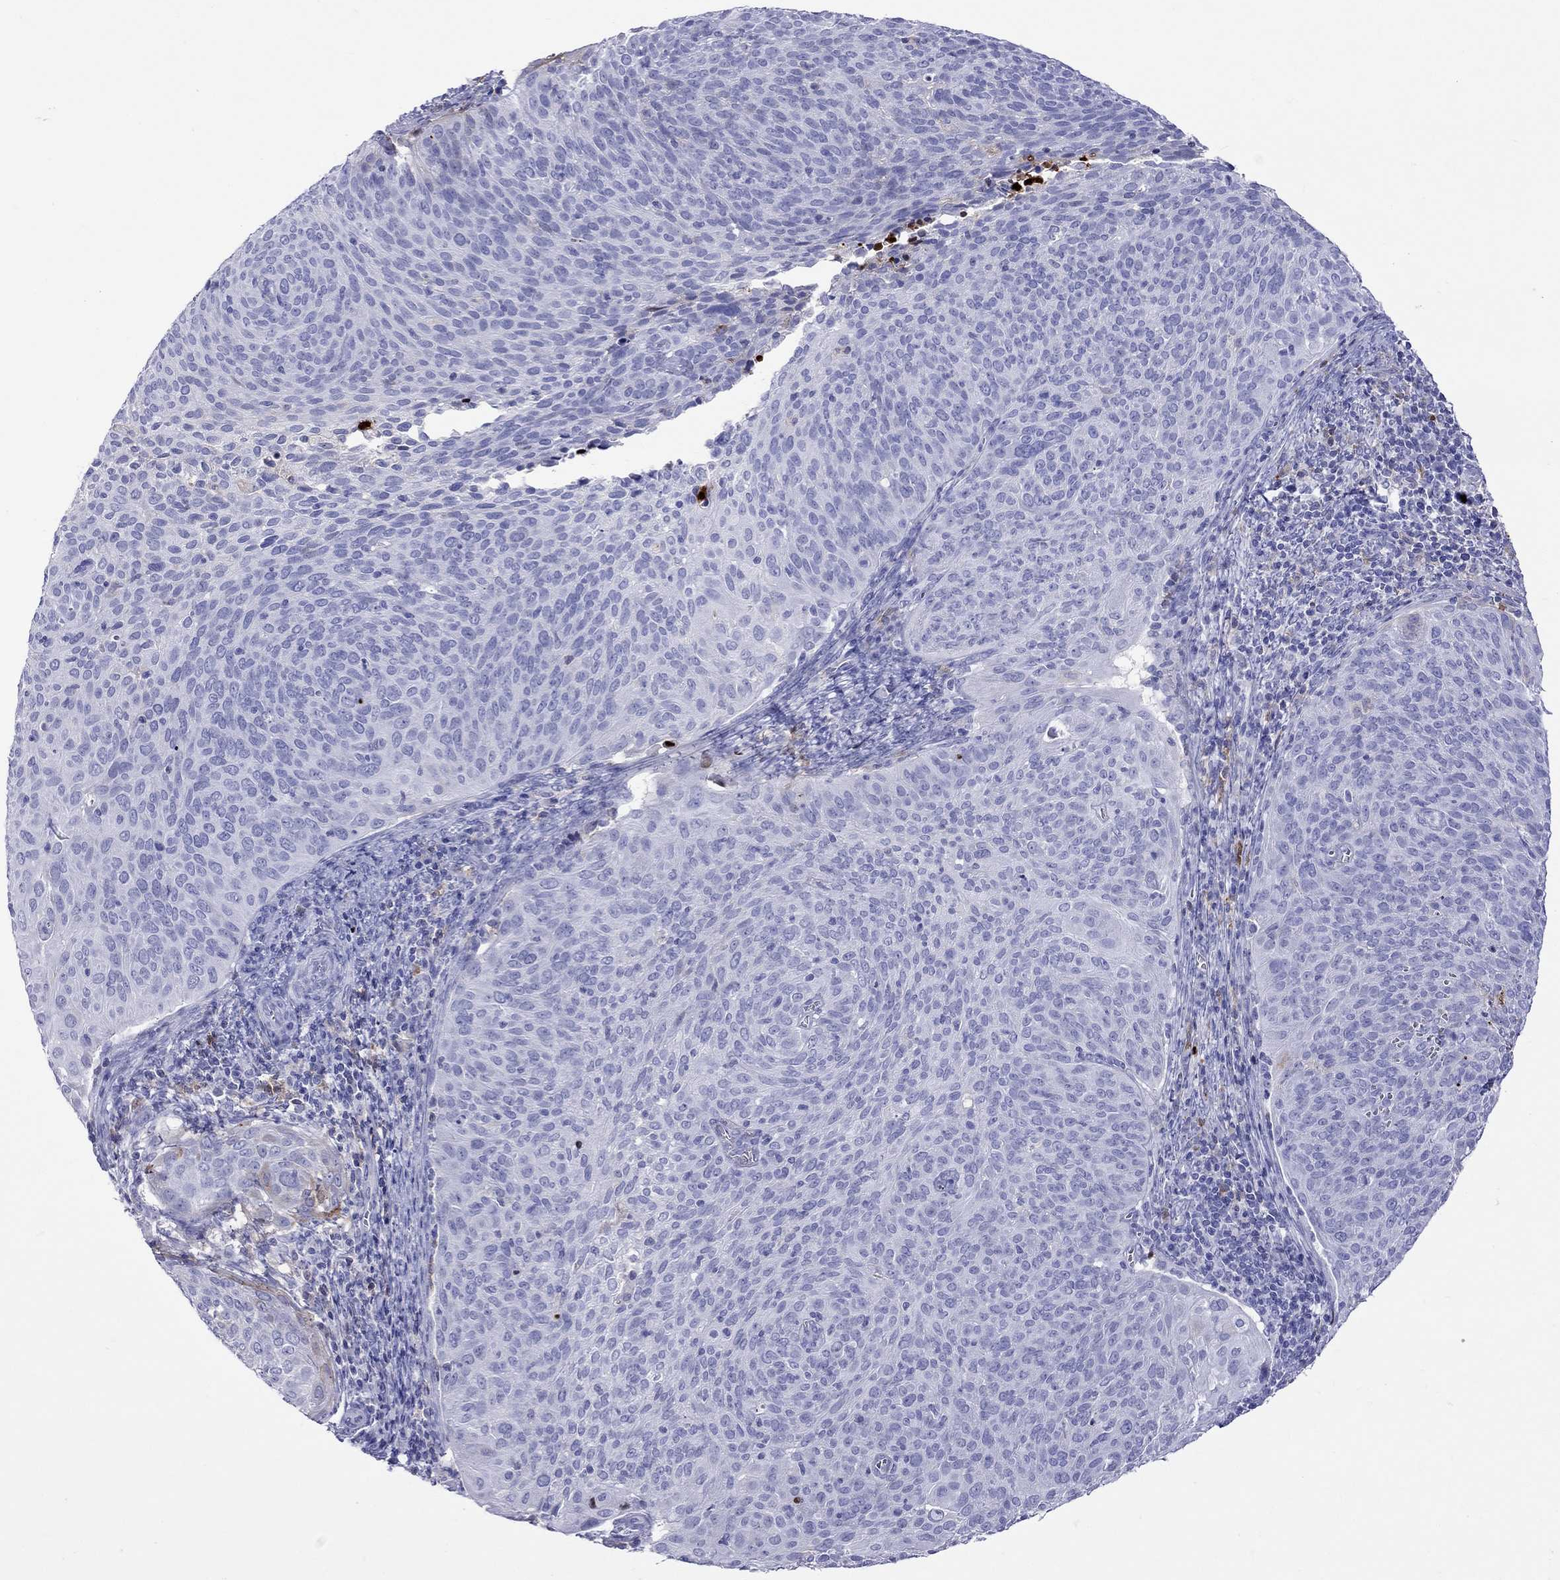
{"staining": {"intensity": "negative", "quantity": "none", "location": "none"}, "tissue": "cervical cancer", "cell_type": "Tumor cells", "image_type": "cancer", "snomed": [{"axis": "morphology", "description": "Squamous cell carcinoma, NOS"}, {"axis": "topography", "description": "Cervix"}], "caption": "Immunohistochemistry (IHC) of cervical cancer (squamous cell carcinoma) demonstrates no expression in tumor cells.", "gene": "SERPINA3", "patient": {"sex": "female", "age": 39}}